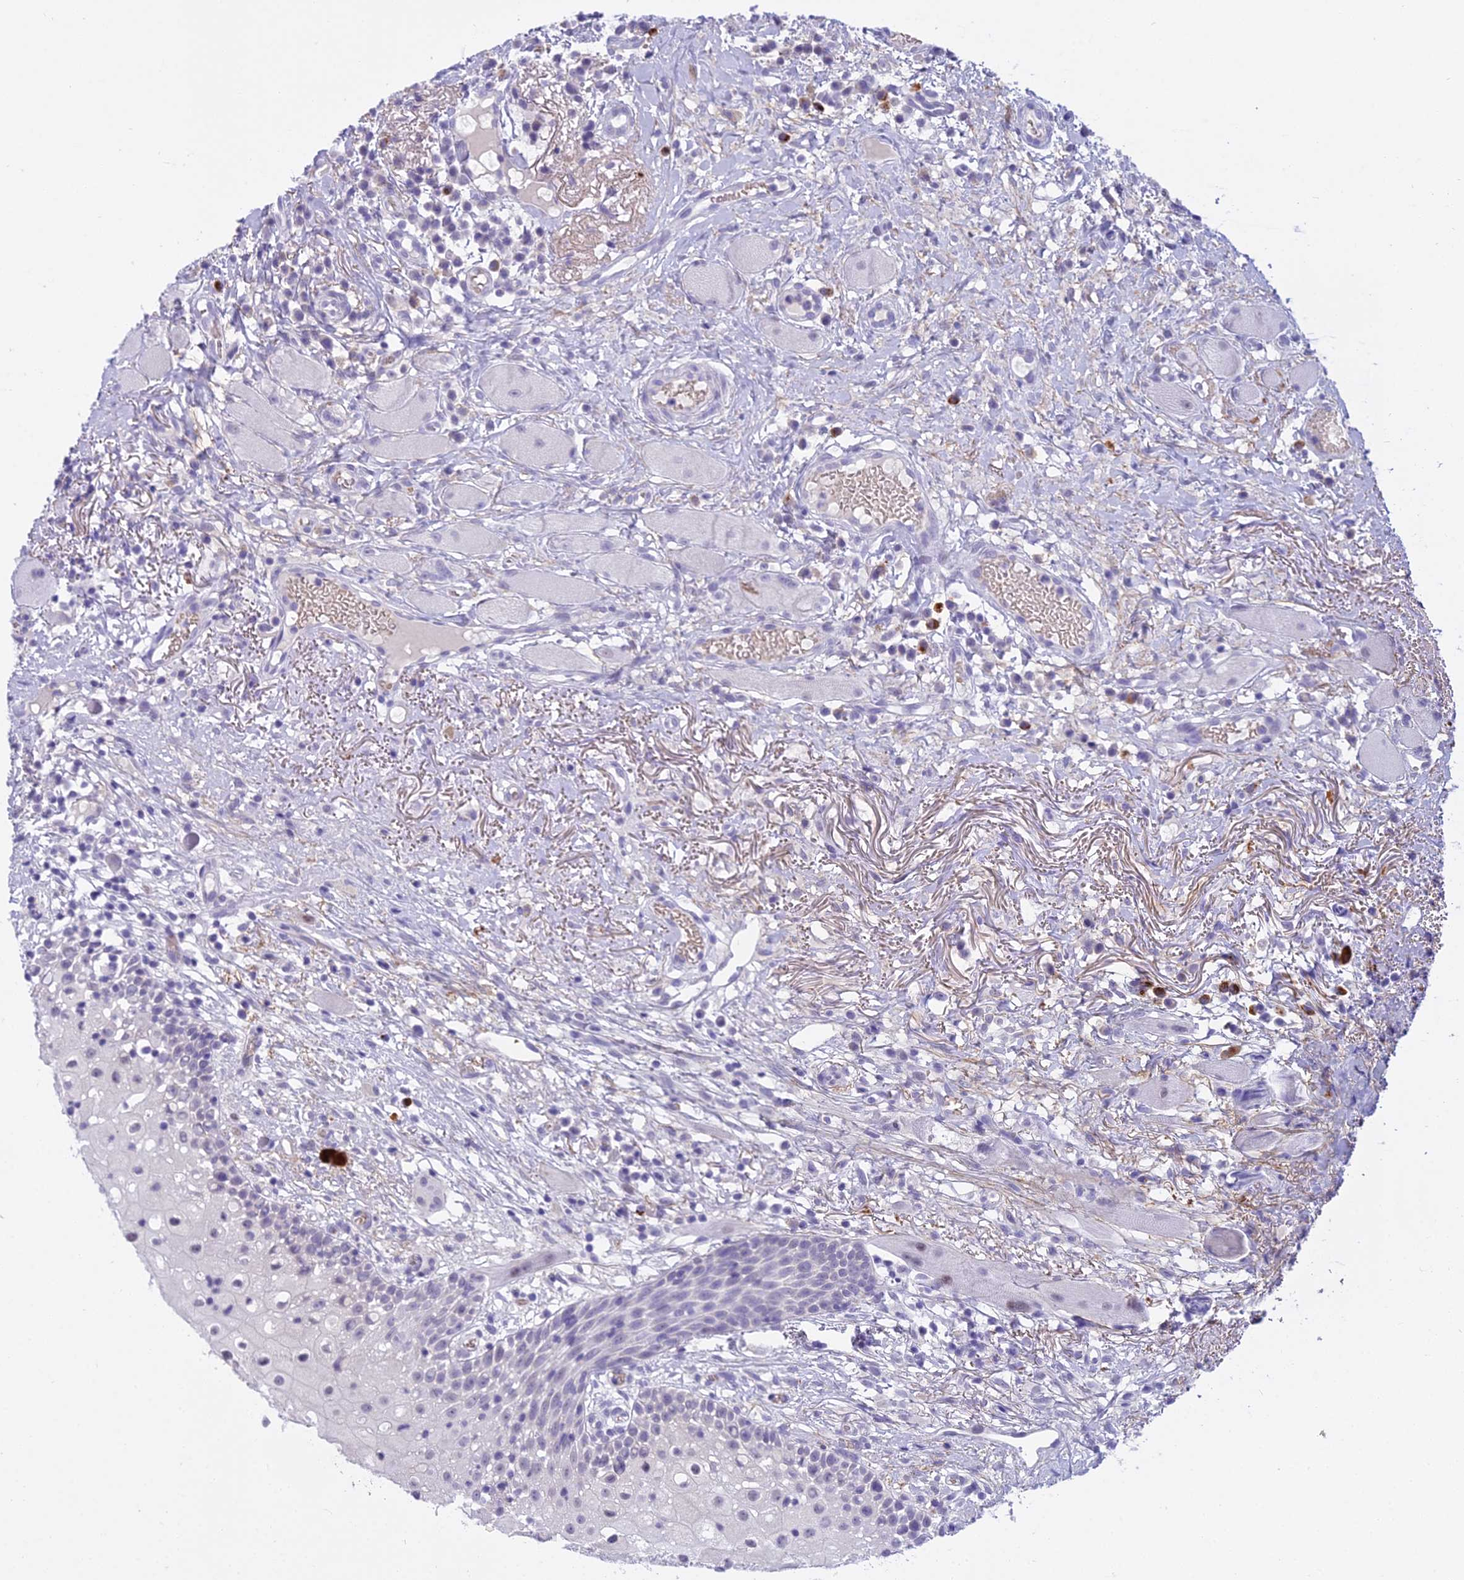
{"staining": {"intensity": "negative", "quantity": "none", "location": "none"}, "tissue": "oral mucosa", "cell_type": "Squamous epithelial cells", "image_type": "normal", "snomed": [{"axis": "morphology", "description": "Normal tissue, NOS"}, {"axis": "topography", "description": "Oral tissue"}], "caption": "DAB (3,3'-diaminobenzidine) immunohistochemical staining of benign human oral mucosa exhibits no significant positivity in squamous epithelial cells.", "gene": "OSTN", "patient": {"sex": "female", "age": 69}}